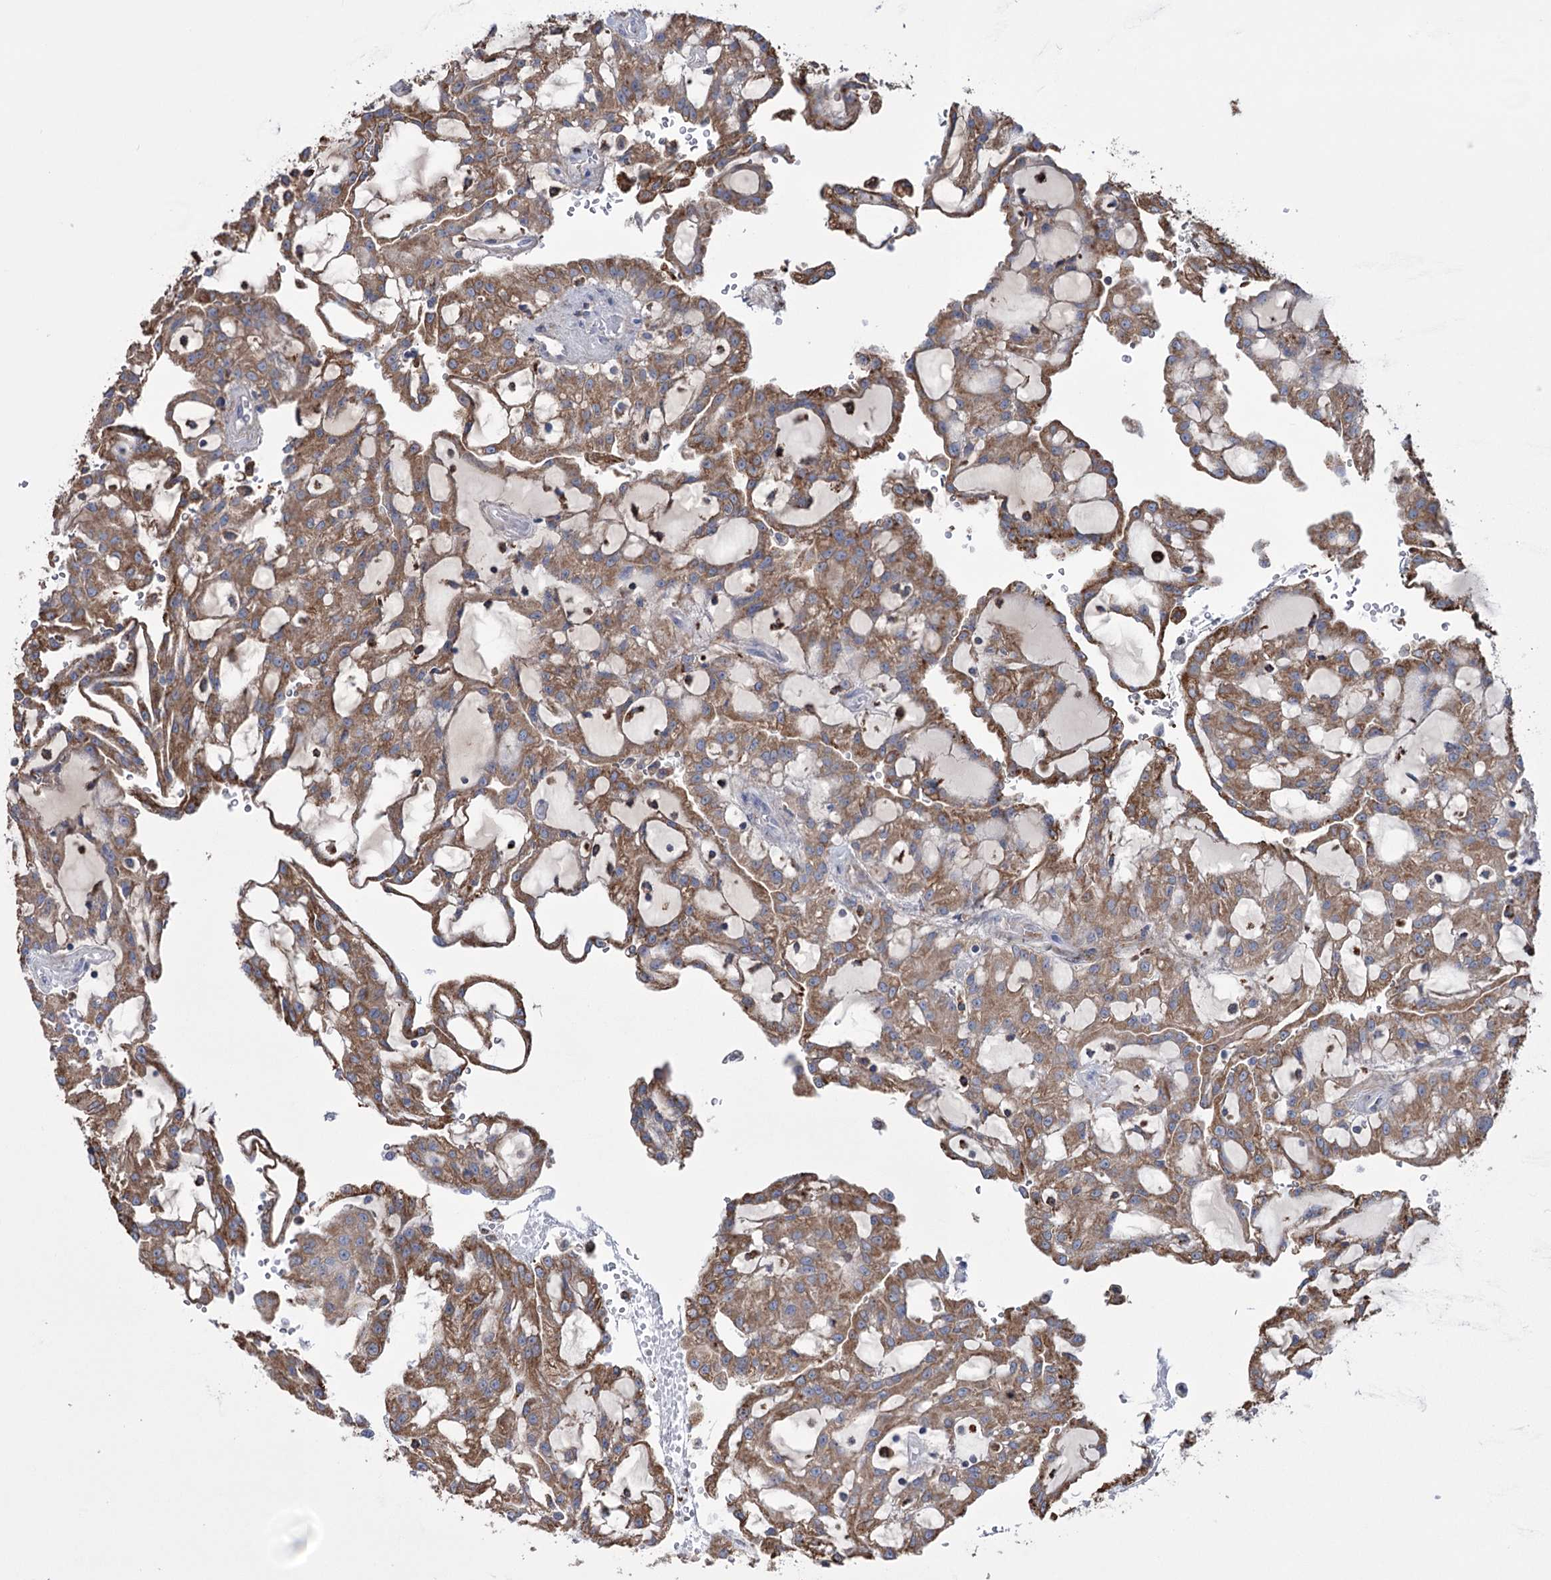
{"staining": {"intensity": "moderate", "quantity": ">75%", "location": "cytoplasmic/membranous"}, "tissue": "renal cancer", "cell_type": "Tumor cells", "image_type": "cancer", "snomed": [{"axis": "morphology", "description": "Adenocarcinoma, NOS"}, {"axis": "topography", "description": "Kidney"}], "caption": "The immunohistochemical stain highlights moderate cytoplasmic/membranous staining in tumor cells of renal cancer tissue.", "gene": "TRIM71", "patient": {"sex": "male", "age": 63}}